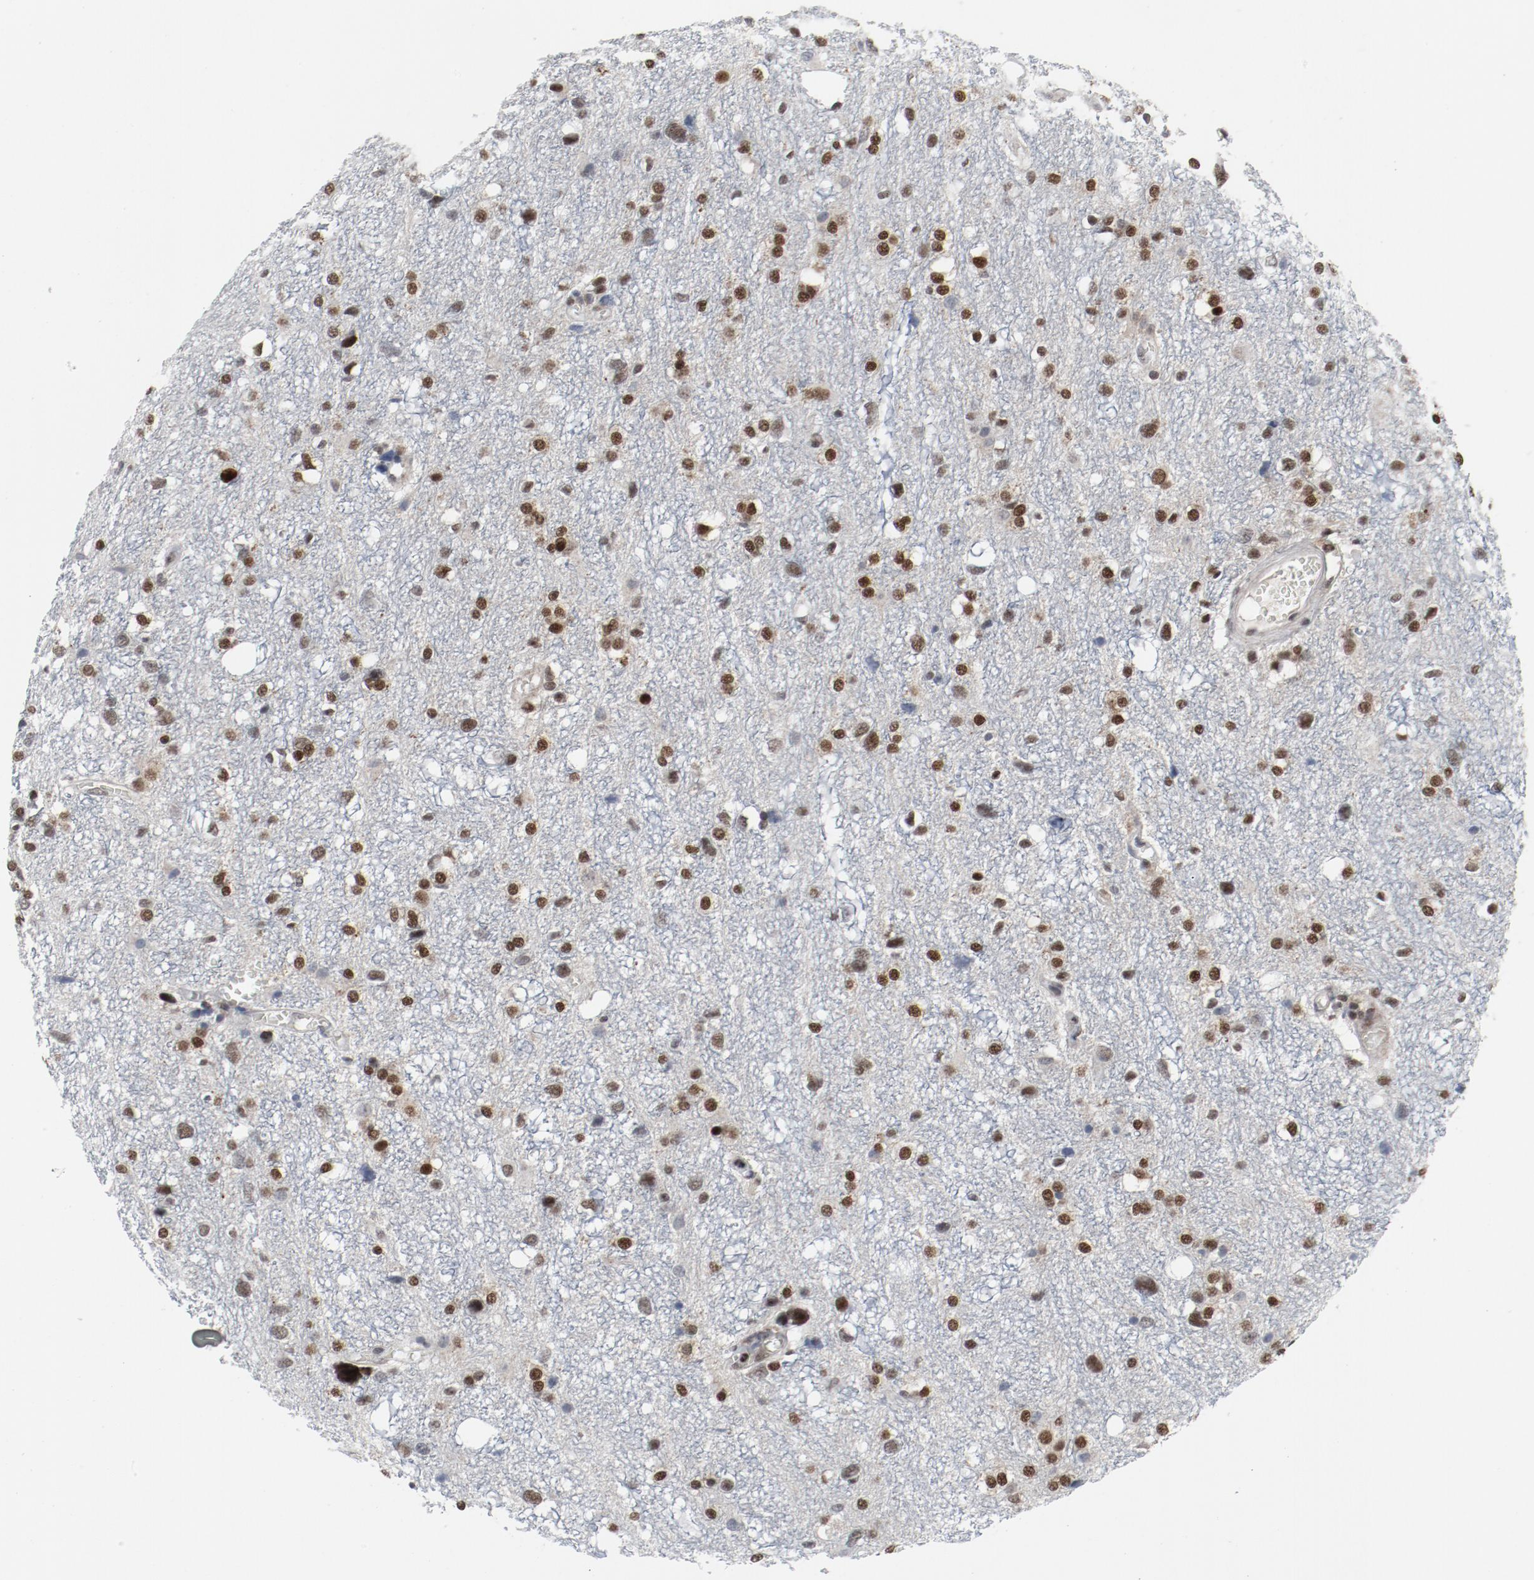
{"staining": {"intensity": "strong", "quantity": ">75%", "location": "nuclear"}, "tissue": "glioma", "cell_type": "Tumor cells", "image_type": "cancer", "snomed": [{"axis": "morphology", "description": "Glioma, malignant, High grade"}, {"axis": "topography", "description": "Brain"}], "caption": "The photomicrograph exhibits immunohistochemical staining of malignant high-grade glioma. There is strong nuclear positivity is identified in approximately >75% of tumor cells. Using DAB (brown) and hematoxylin (blue) stains, captured at high magnification using brightfield microscopy.", "gene": "JMJD6", "patient": {"sex": "female", "age": 59}}